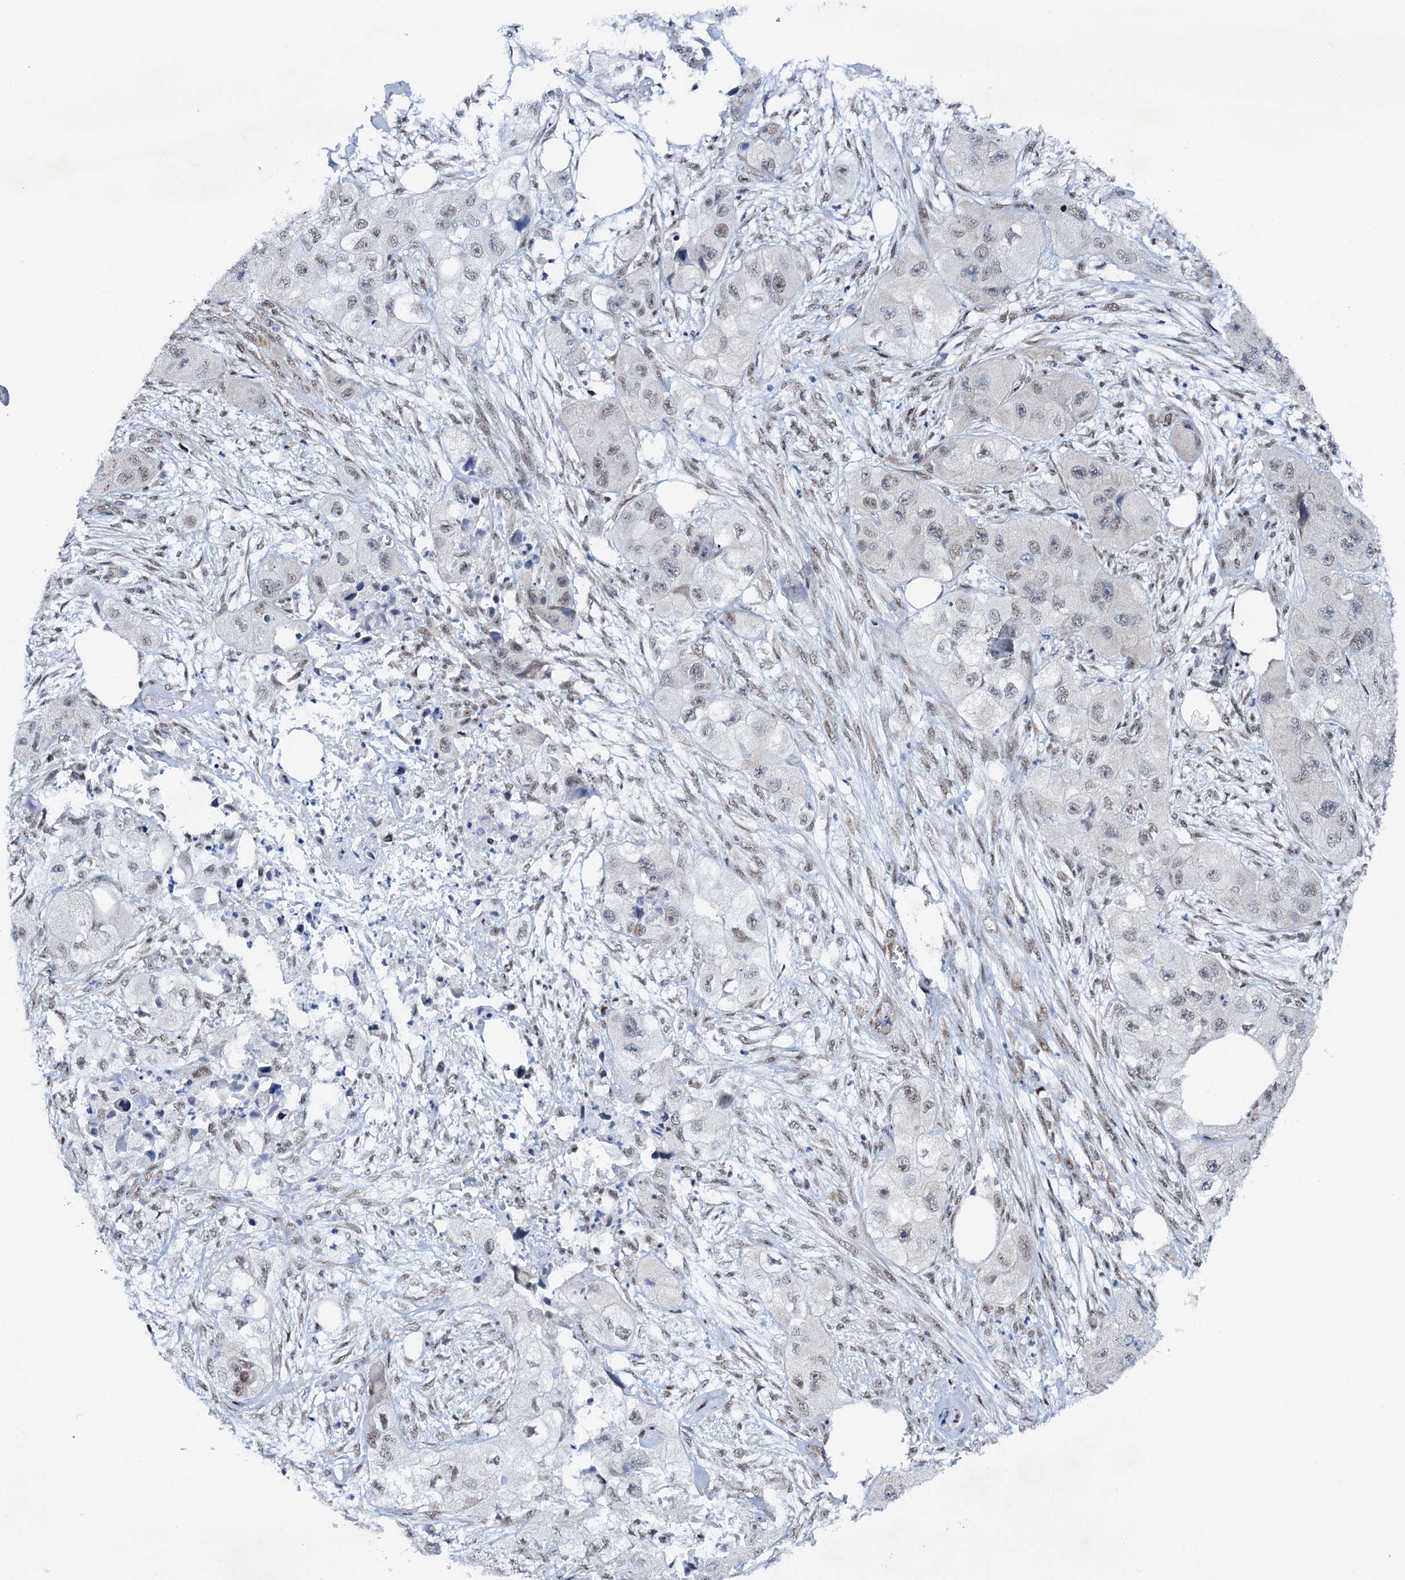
{"staining": {"intensity": "weak", "quantity": "25%-75%", "location": "nuclear"}, "tissue": "skin cancer", "cell_type": "Tumor cells", "image_type": "cancer", "snomed": [{"axis": "morphology", "description": "Squamous cell carcinoma, NOS"}, {"axis": "topography", "description": "Skin"}, {"axis": "topography", "description": "Subcutis"}], "caption": "Squamous cell carcinoma (skin) stained with a brown dye demonstrates weak nuclear positive positivity in about 25%-75% of tumor cells.", "gene": "SREK1", "patient": {"sex": "male", "age": 73}}